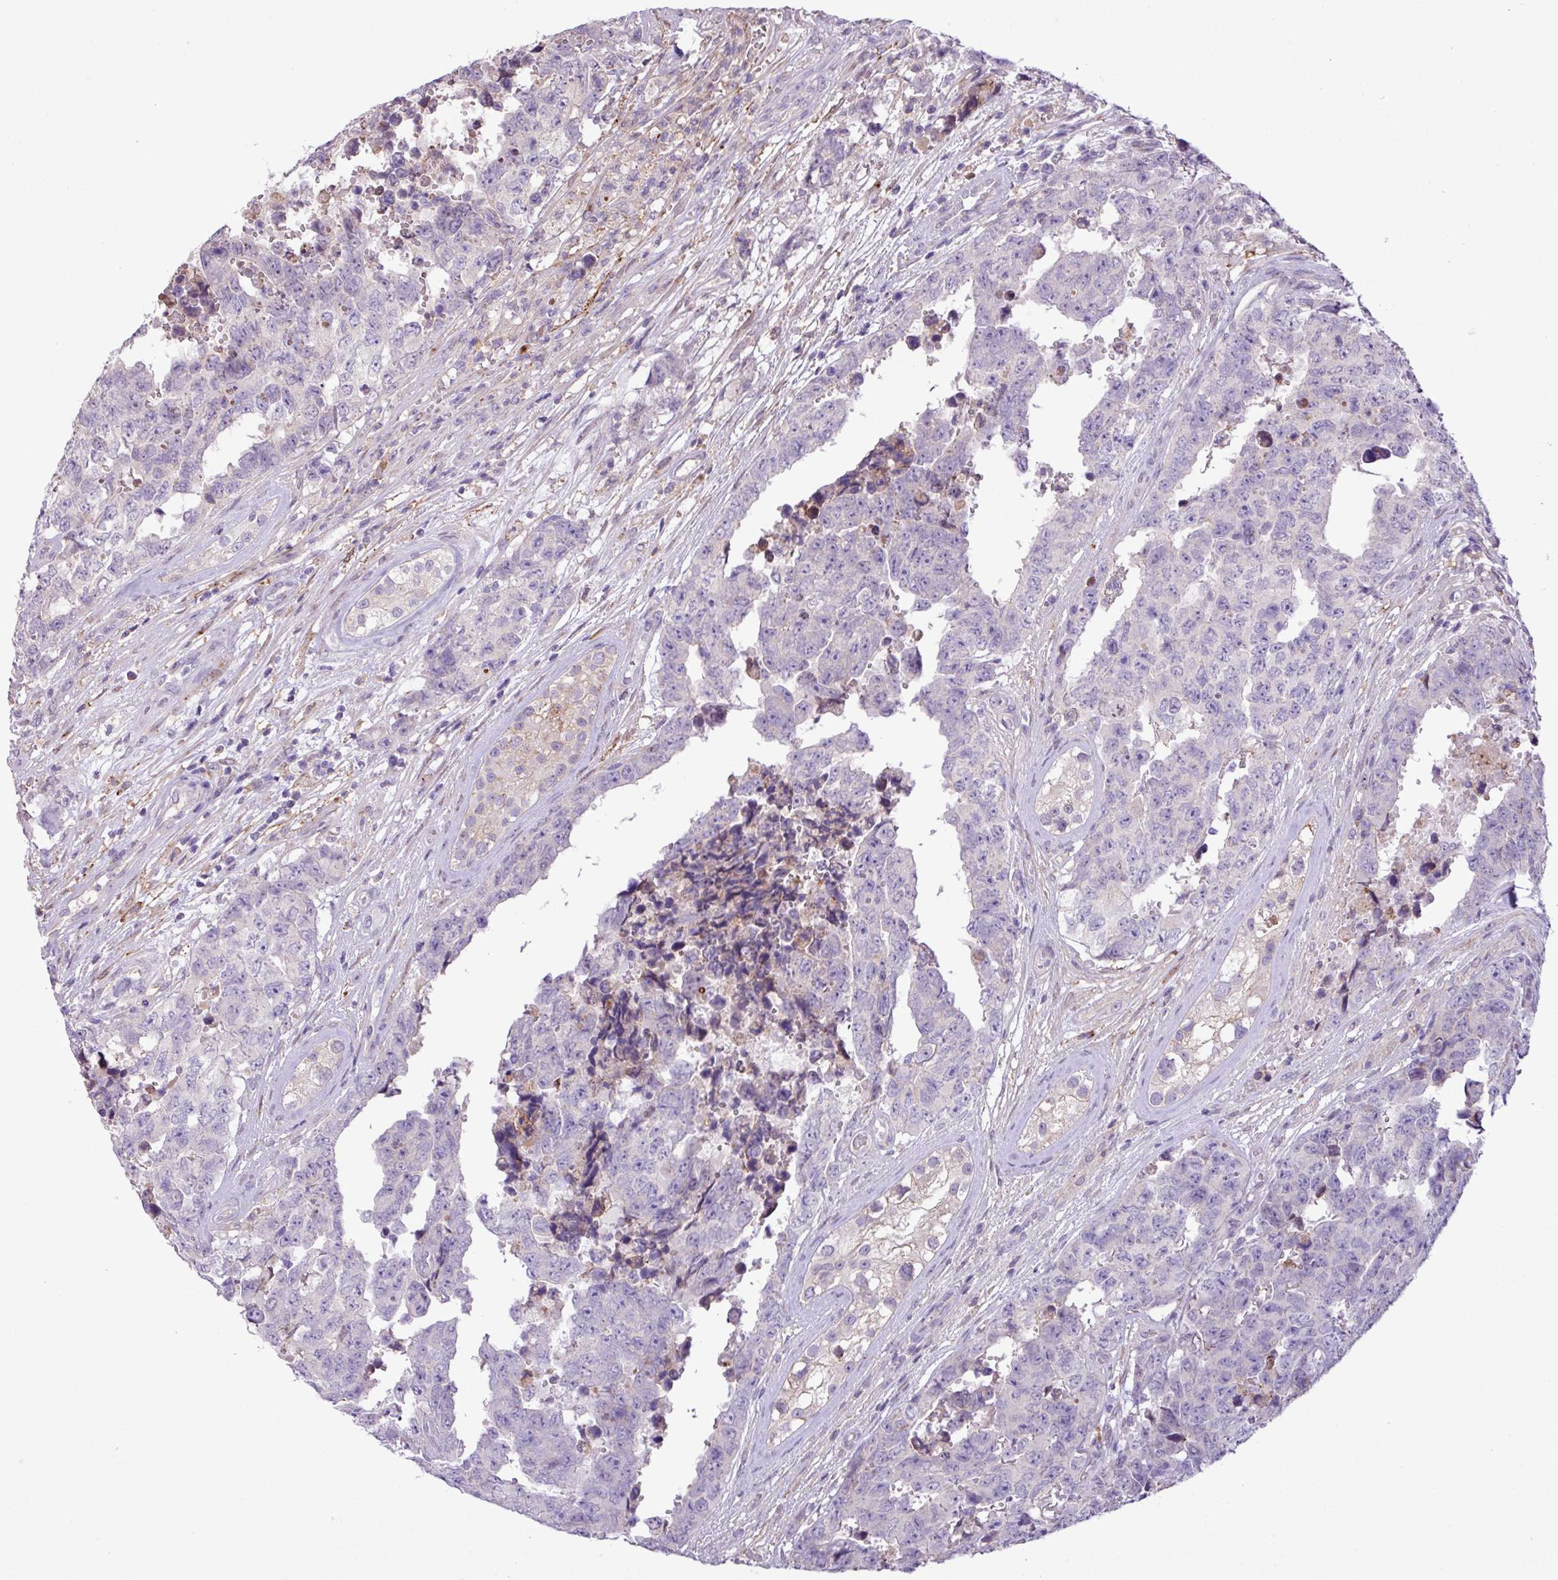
{"staining": {"intensity": "negative", "quantity": "none", "location": "none"}, "tissue": "testis cancer", "cell_type": "Tumor cells", "image_type": "cancer", "snomed": [{"axis": "morphology", "description": "Normal tissue, NOS"}, {"axis": "morphology", "description": "Carcinoma, Embryonal, NOS"}, {"axis": "topography", "description": "Testis"}, {"axis": "topography", "description": "Epididymis"}], "caption": "An immunohistochemistry micrograph of testis embryonal carcinoma is shown. There is no staining in tumor cells of testis embryonal carcinoma.", "gene": "RPP25L", "patient": {"sex": "male", "age": 25}}